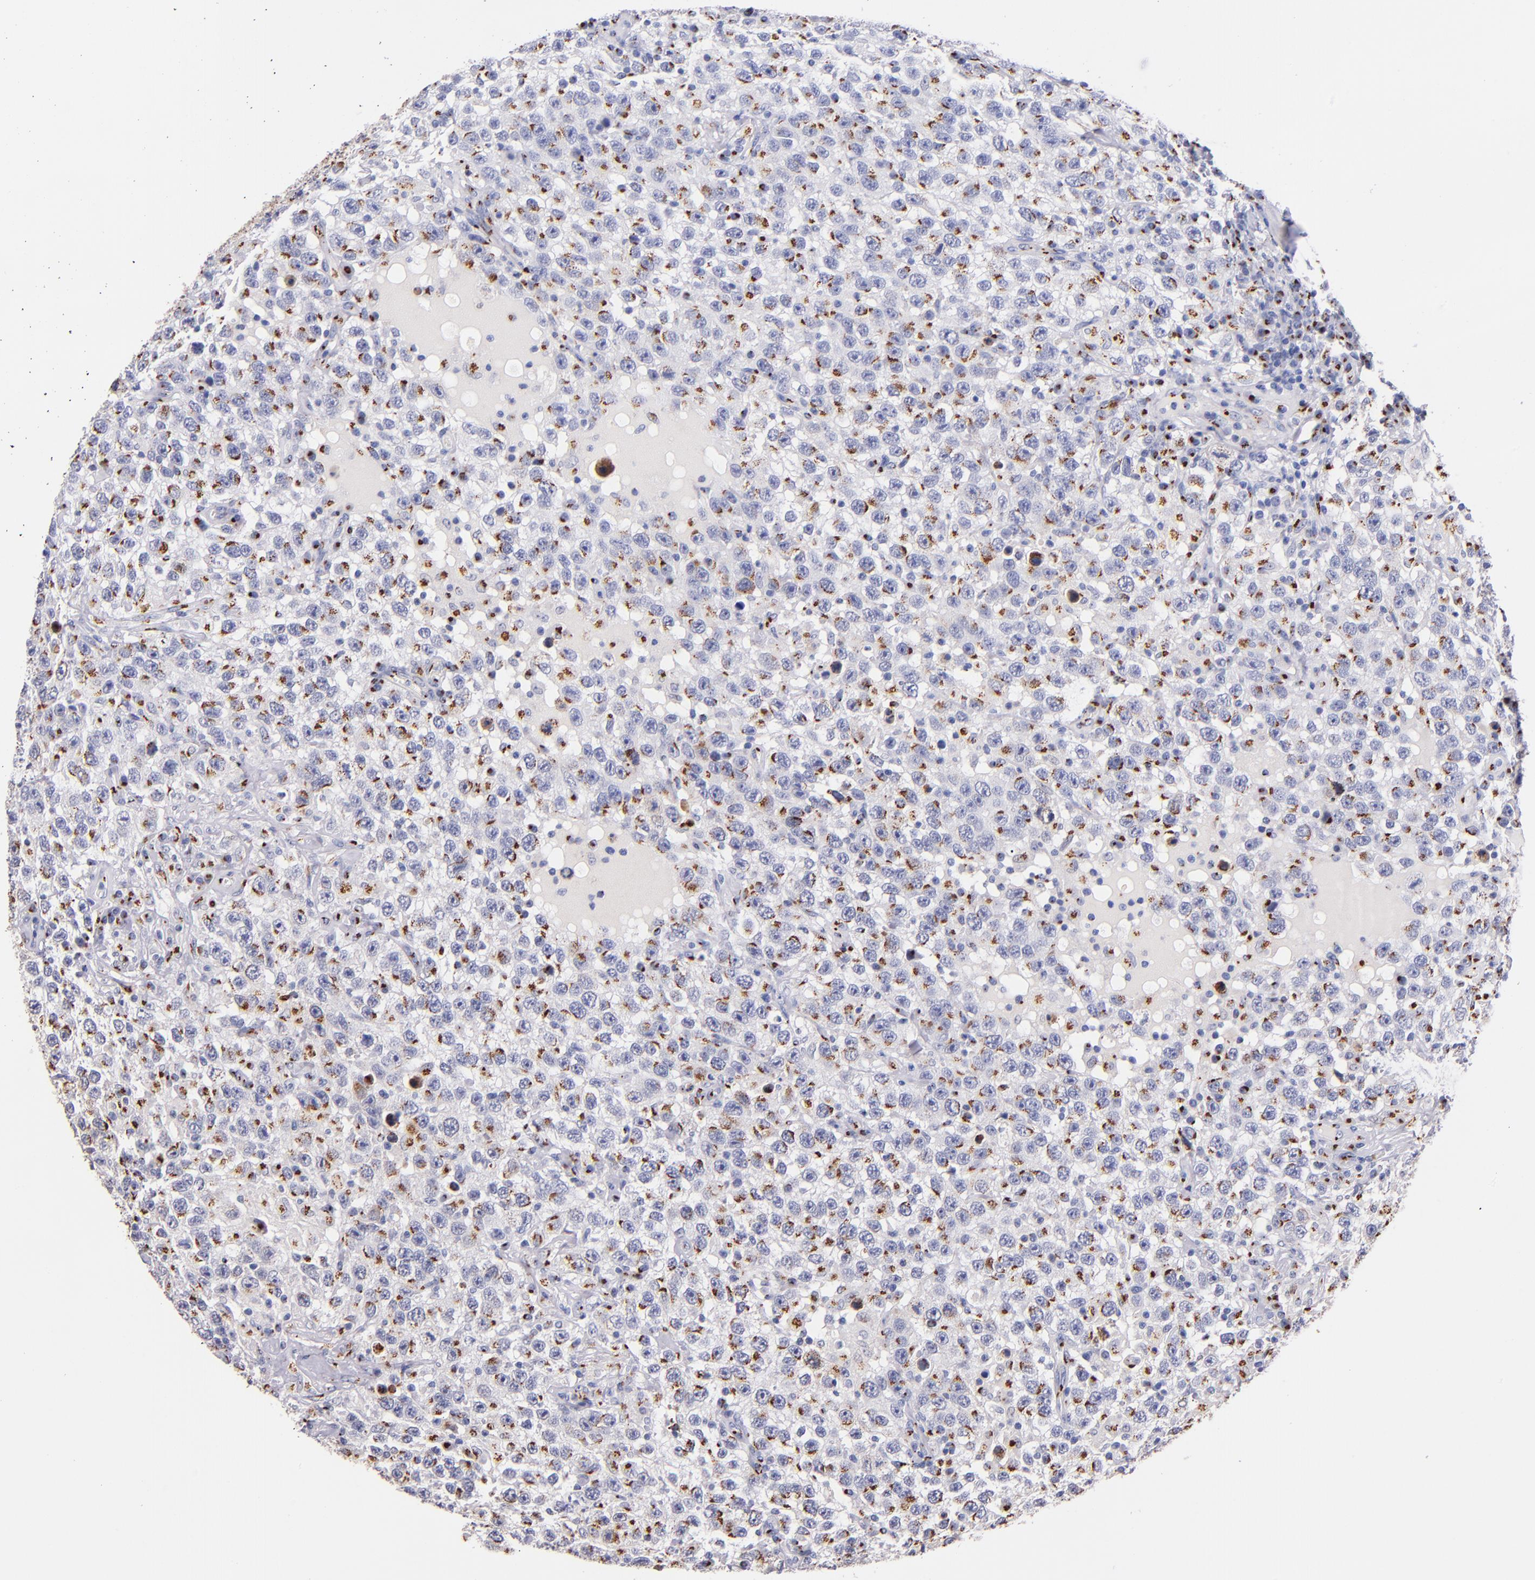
{"staining": {"intensity": "moderate", "quantity": "25%-75%", "location": "cytoplasmic/membranous"}, "tissue": "testis cancer", "cell_type": "Tumor cells", "image_type": "cancer", "snomed": [{"axis": "morphology", "description": "Seminoma, NOS"}, {"axis": "topography", "description": "Testis"}], "caption": "DAB (3,3'-diaminobenzidine) immunohistochemical staining of testis seminoma demonstrates moderate cytoplasmic/membranous protein expression in approximately 25%-75% of tumor cells.", "gene": "GOLIM4", "patient": {"sex": "male", "age": 41}}